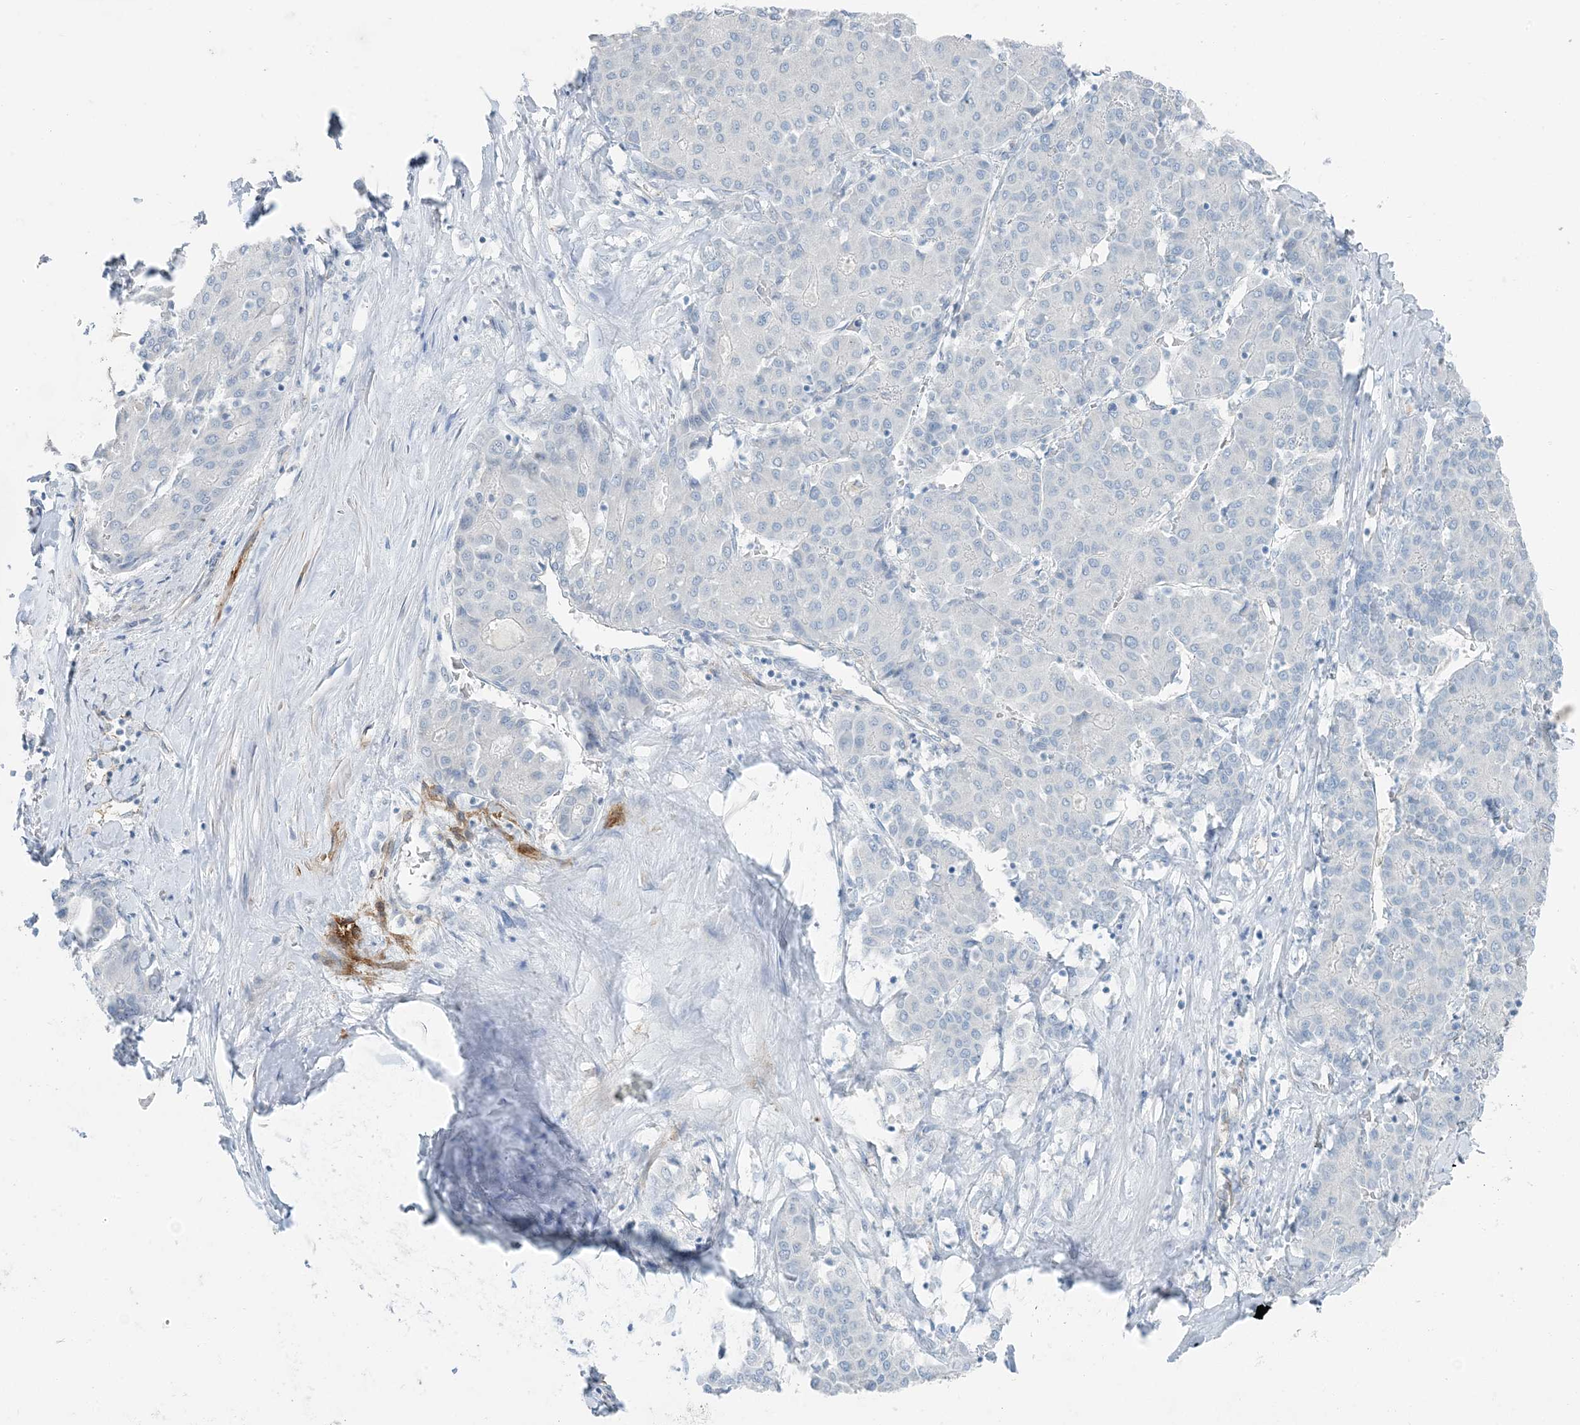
{"staining": {"intensity": "negative", "quantity": "none", "location": "none"}, "tissue": "liver cancer", "cell_type": "Tumor cells", "image_type": "cancer", "snomed": [{"axis": "morphology", "description": "Carcinoma, Hepatocellular, NOS"}, {"axis": "topography", "description": "Liver"}], "caption": "DAB immunohistochemical staining of human liver hepatocellular carcinoma reveals no significant staining in tumor cells.", "gene": "PGM5", "patient": {"sex": "male", "age": 65}}